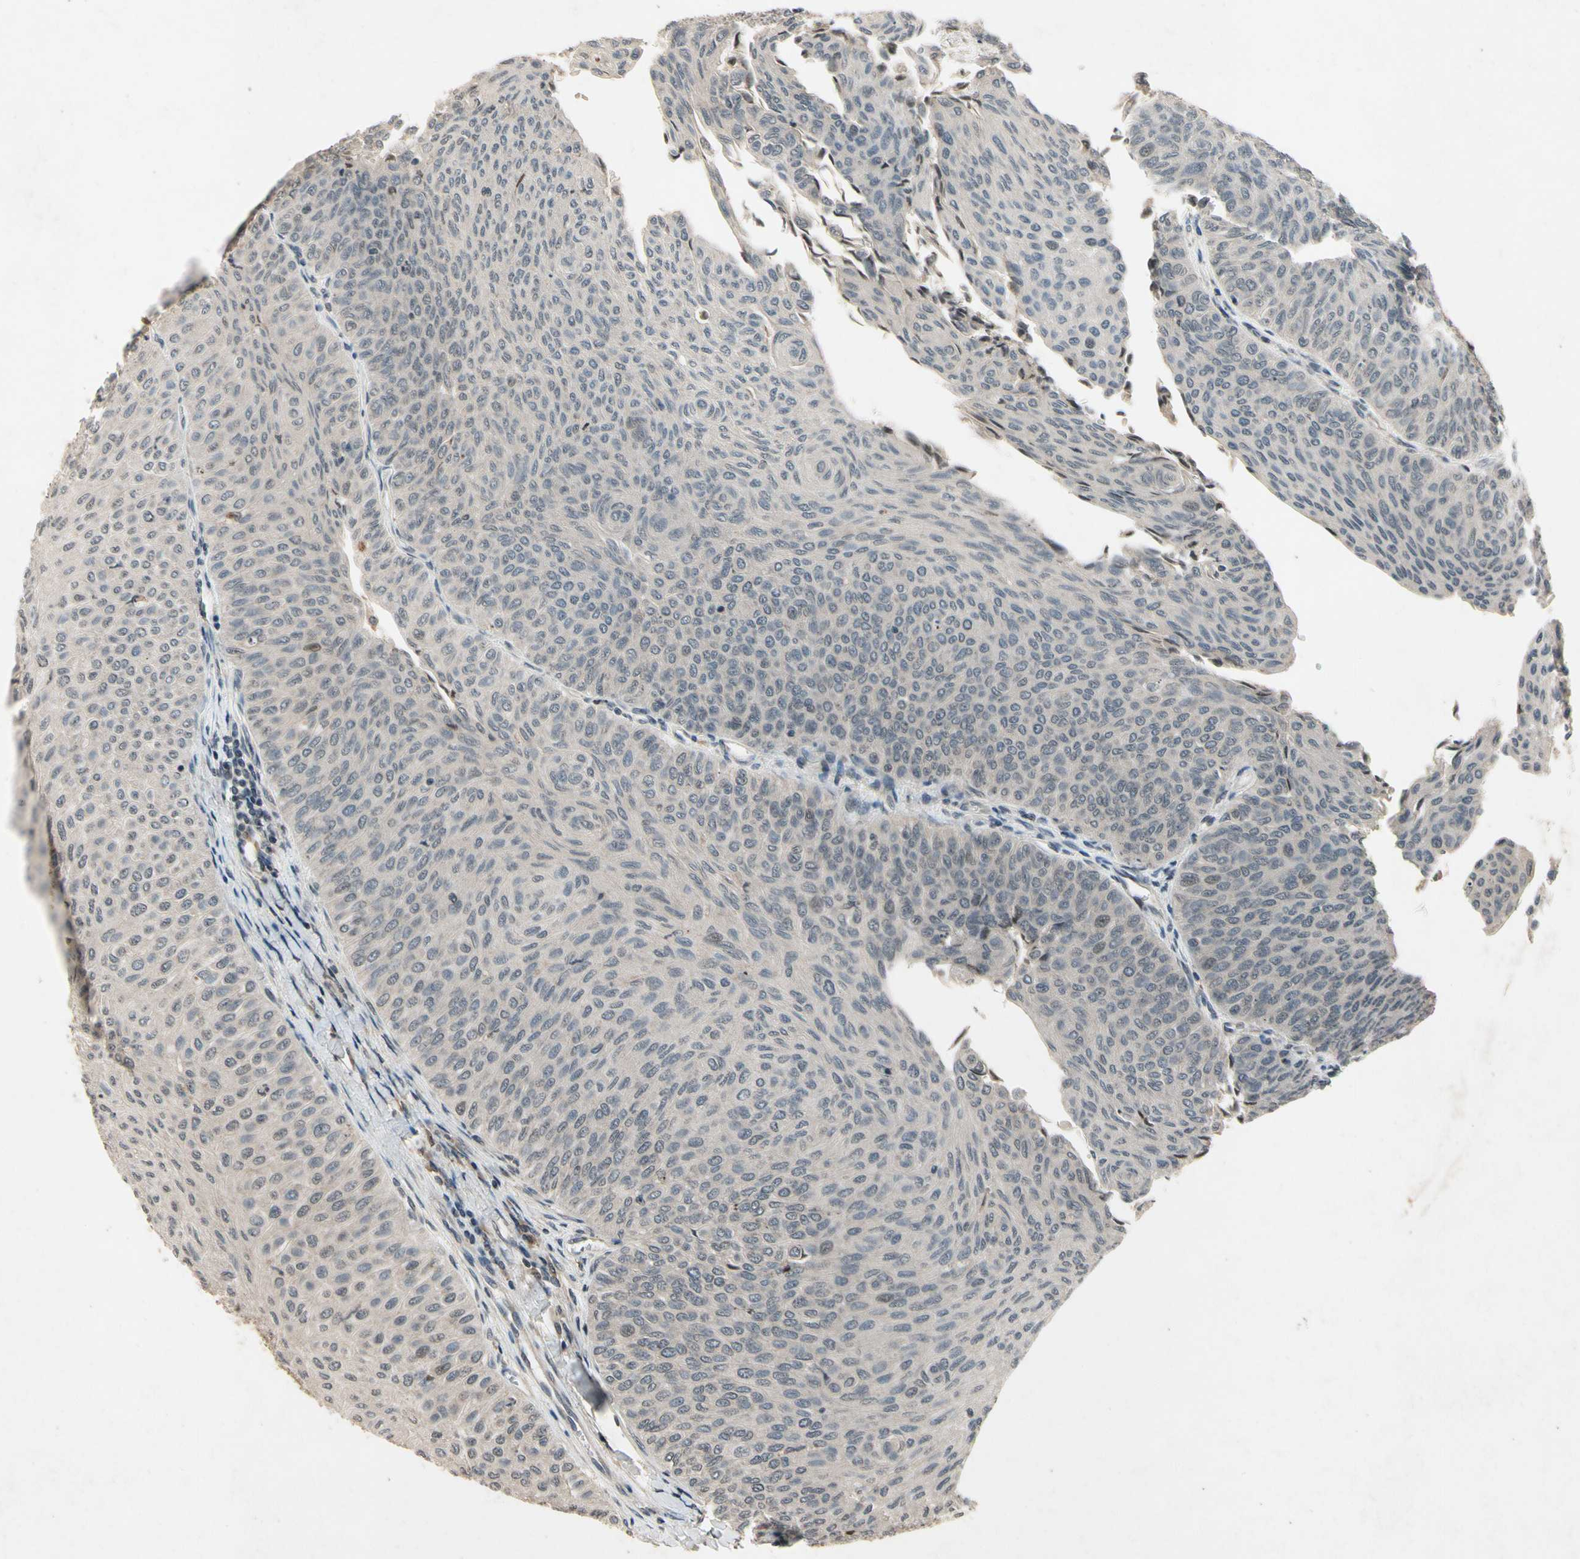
{"staining": {"intensity": "negative", "quantity": "none", "location": "none"}, "tissue": "urothelial cancer", "cell_type": "Tumor cells", "image_type": "cancer", "snomed": [{"axis": "morphology", "description": "Urothelial carcinoma, Low grade"}, {"axis": "topography", "description": "Urinary bladder"}], "caption": "Human low-grade urothelial carcinoma stained for a protein using immunohistochemistry reveals no staining in tumor cells.", "gene": "DPY19L3", "patient": {"sex": "male", "age": 78}}